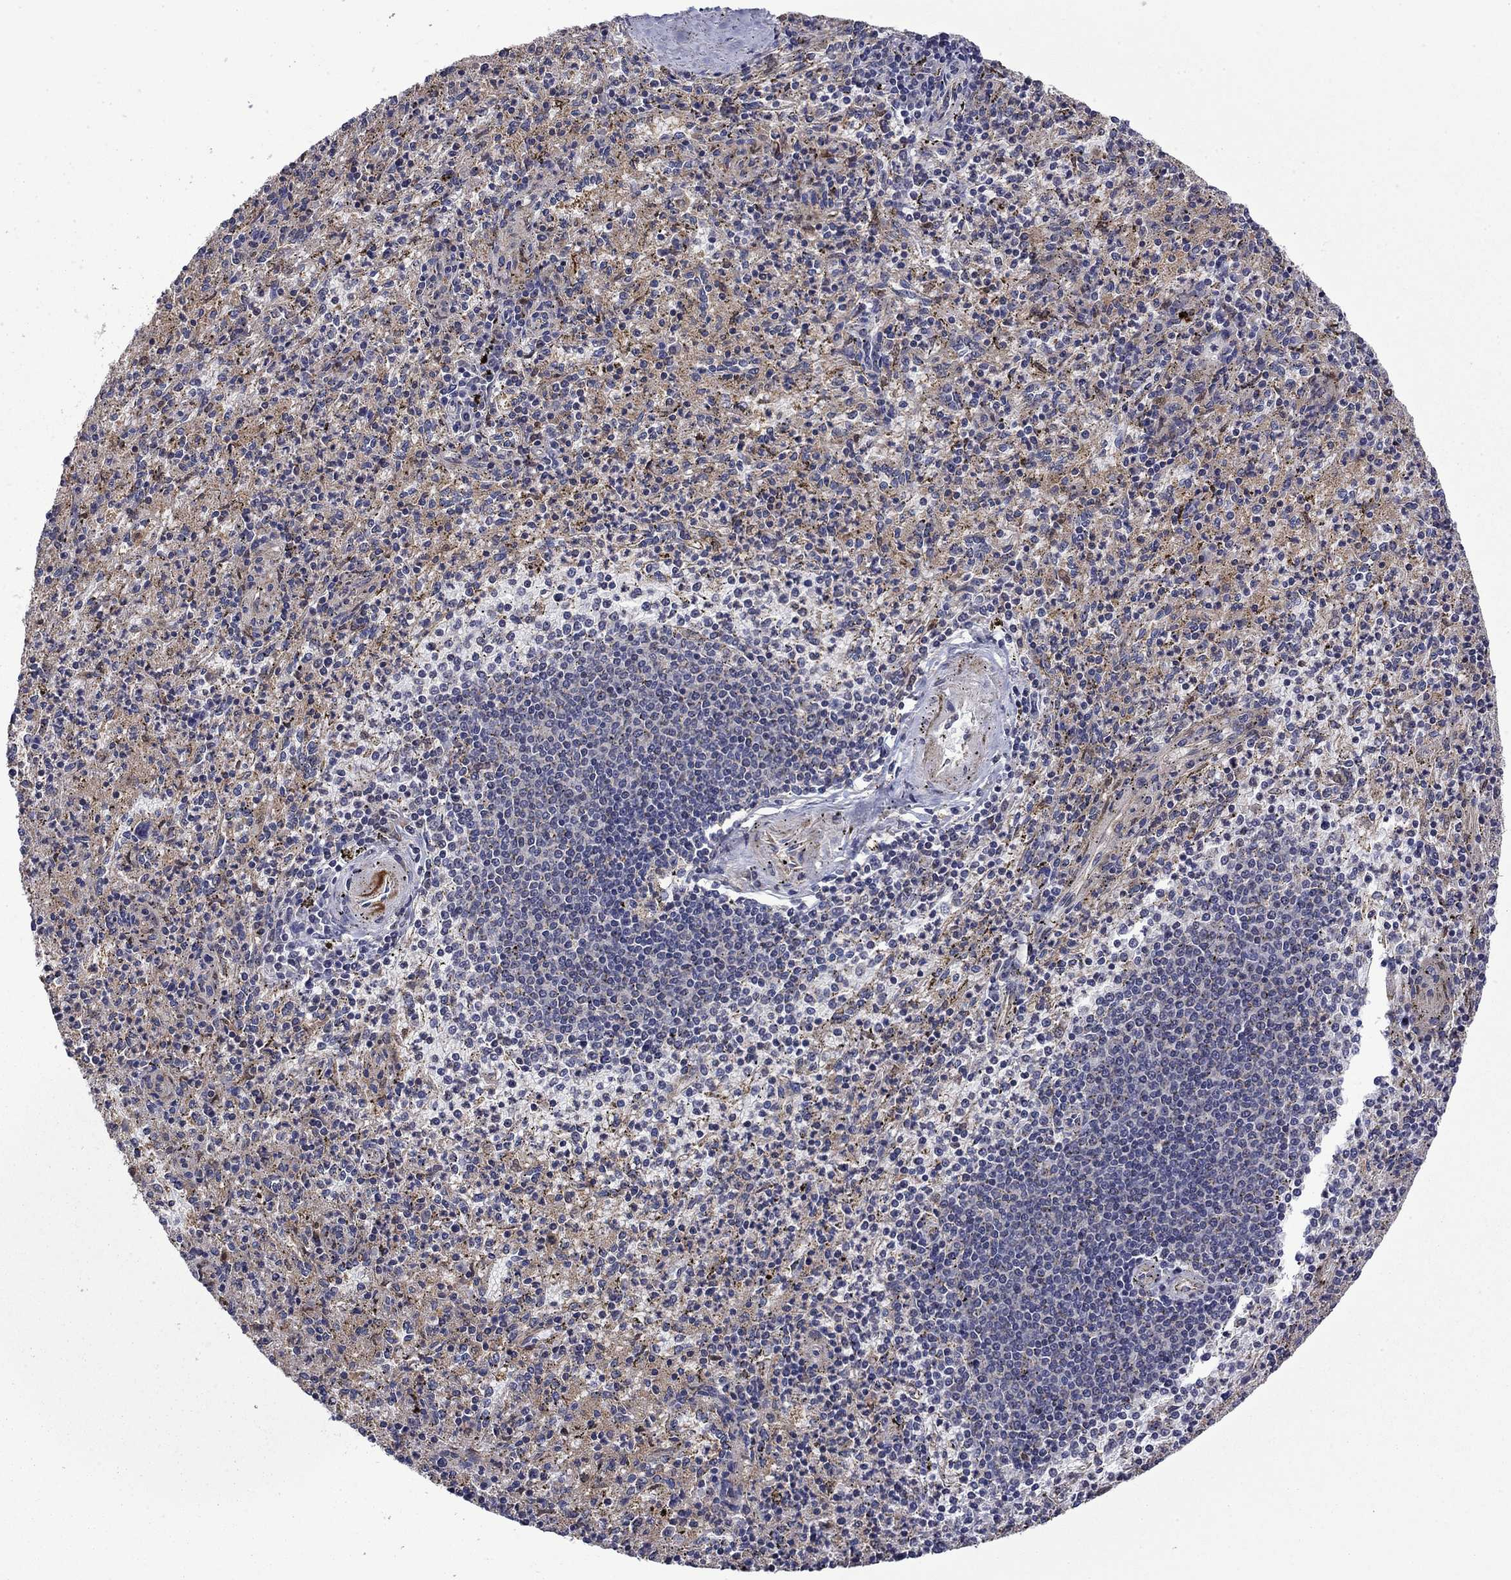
{"staining": {"intensity": "moderate", "quantity": "25%-75%", "location": "cytoplasmic/membranous"}, "tissue": "spleen", "cell_type": "Cells in red pulp", "image_type": "normal", "snomed": [{"axis": "morphology", "description": "Normal tissue, NOS"}, {"axis": "topography", "description": "Spleen"}], "caption": "A brown stain labels moderate cytoplasmic/membranous staining of a protein in cells in red pulp of normal spleen.", "gene": "TPMT", "patient": {"sex": "male", "age": 60}}